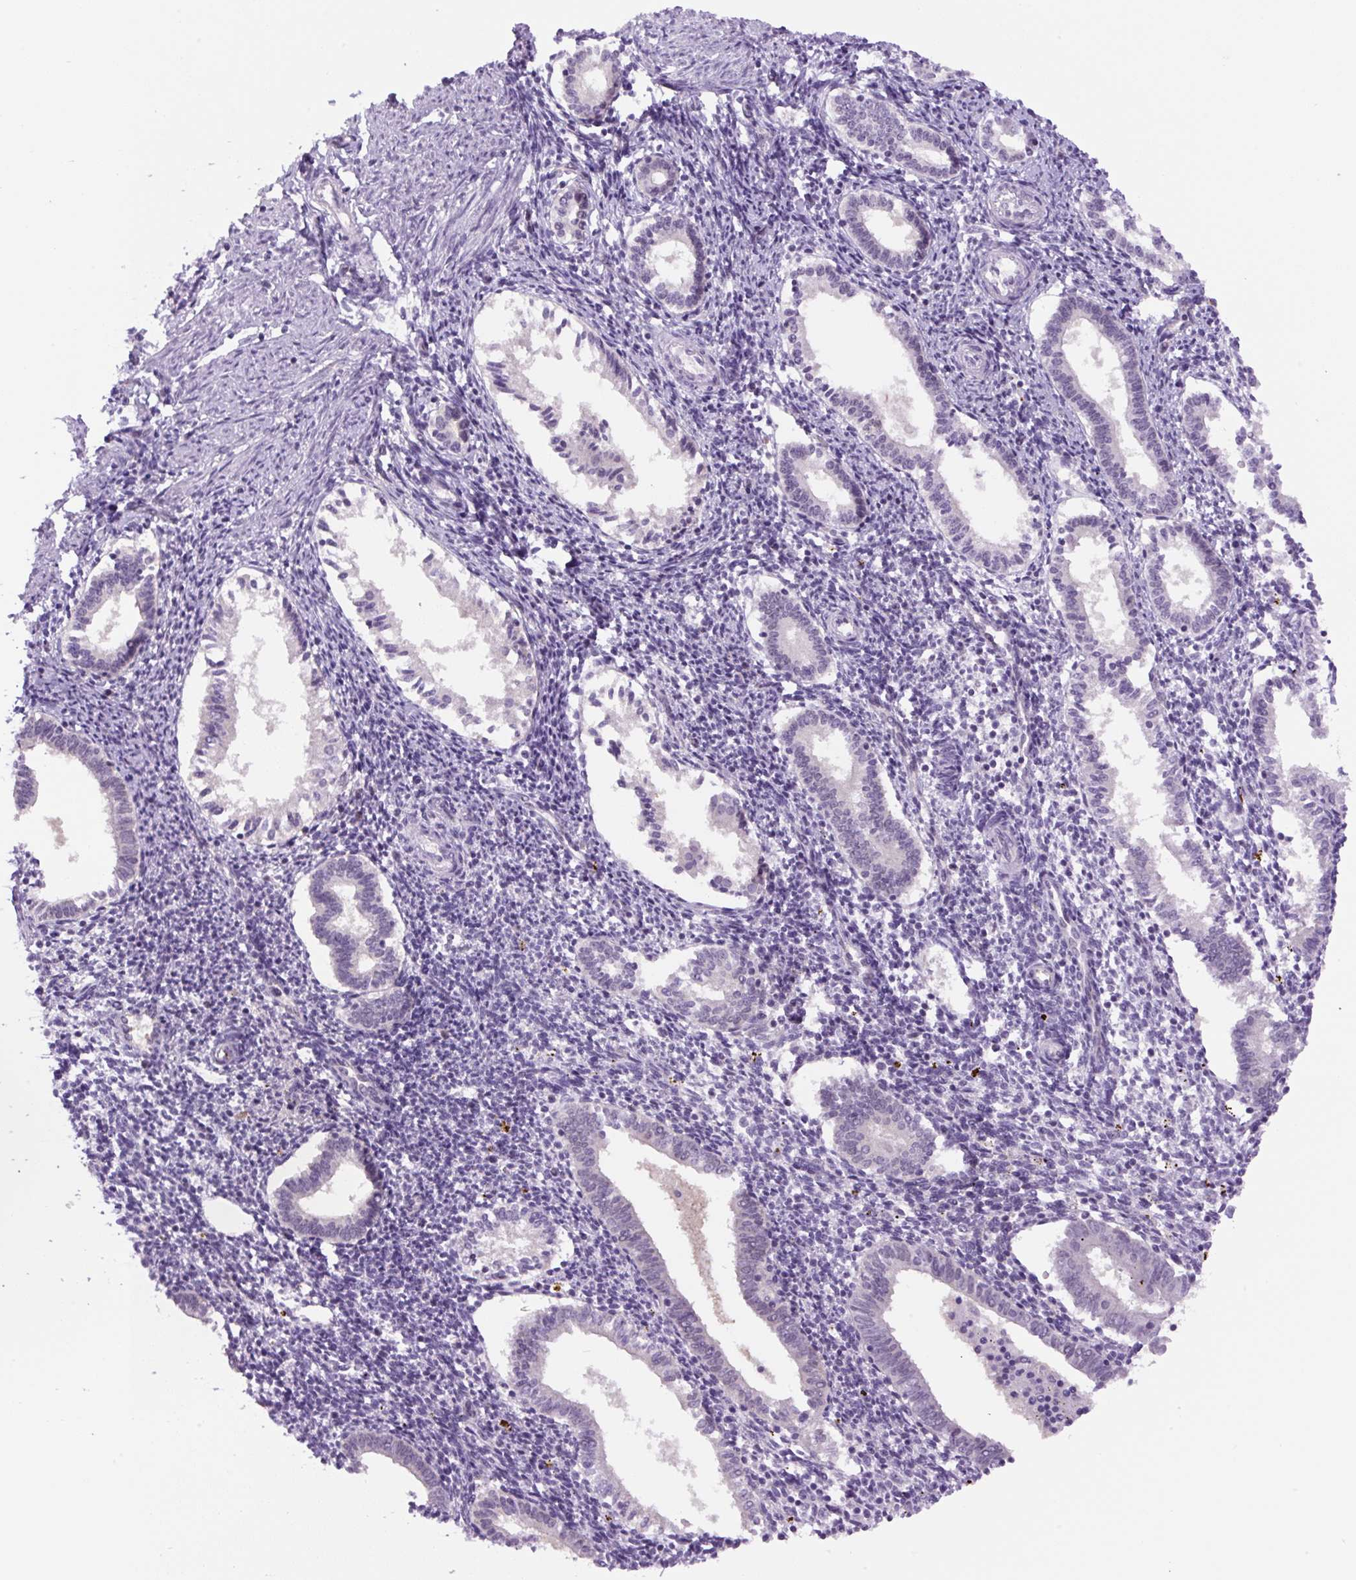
{"staining": {"intensity": "negative", "quantity": "none", "location": "none"}, "tissue": "endometrium", "cell_type": "Cells in endometrial stroma", "image_type": "normal", "snomed": [{"axis": "morphology", "description": "Normal tissue, NOS"}, {"axis": "topography", "description": "Endometrium"}], "caption": "Immunohistochemistry (IHC) histopathology image of benign endometrium: human endometrium stained with DAB demonstrates no significant protein staining in cells in endometrial stroma. (DAB immunohistochemistry (IHC), high magnification).", "gene": "RYBP", "patient": {"sex": "female", "age": 41}}